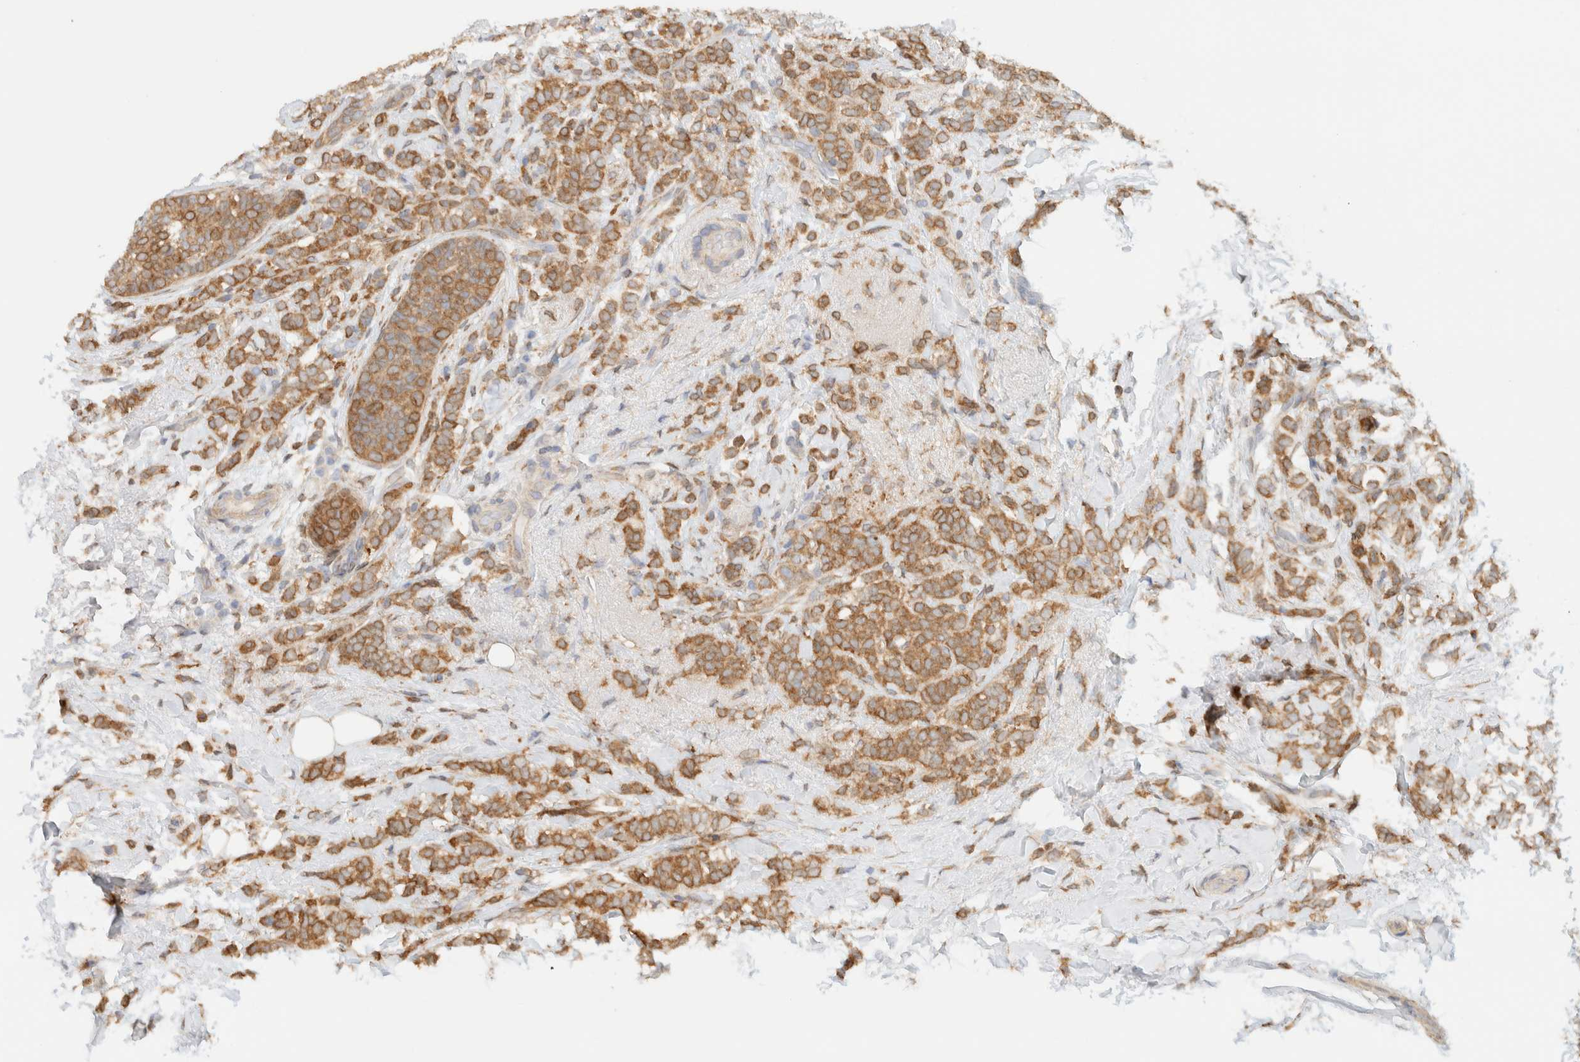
{"staining": {"intensity": "moderate", "quantity": ">75%", "location": "cytoplasmic/membranous"}, "tissue": "breast cancer", "cell_type": "Tumor cells", "image_type": "cancer", "snomed": [{"axis": "morphology", "description": "Lobular carcinoma"}, {"axis": "topography", "description": "Breast"}], "caption": "Breast lobular carcinoma stained with IHC displays moderate cytoplasmic/membranous expression in about >75% of tumor cells. The protein is stained brown, and the nuclei are stained in blue (DAB IHC with brightfield microscopy, high magnification).", "gene": "NT5C", "patient": {"sex": "female", "age": 50}}